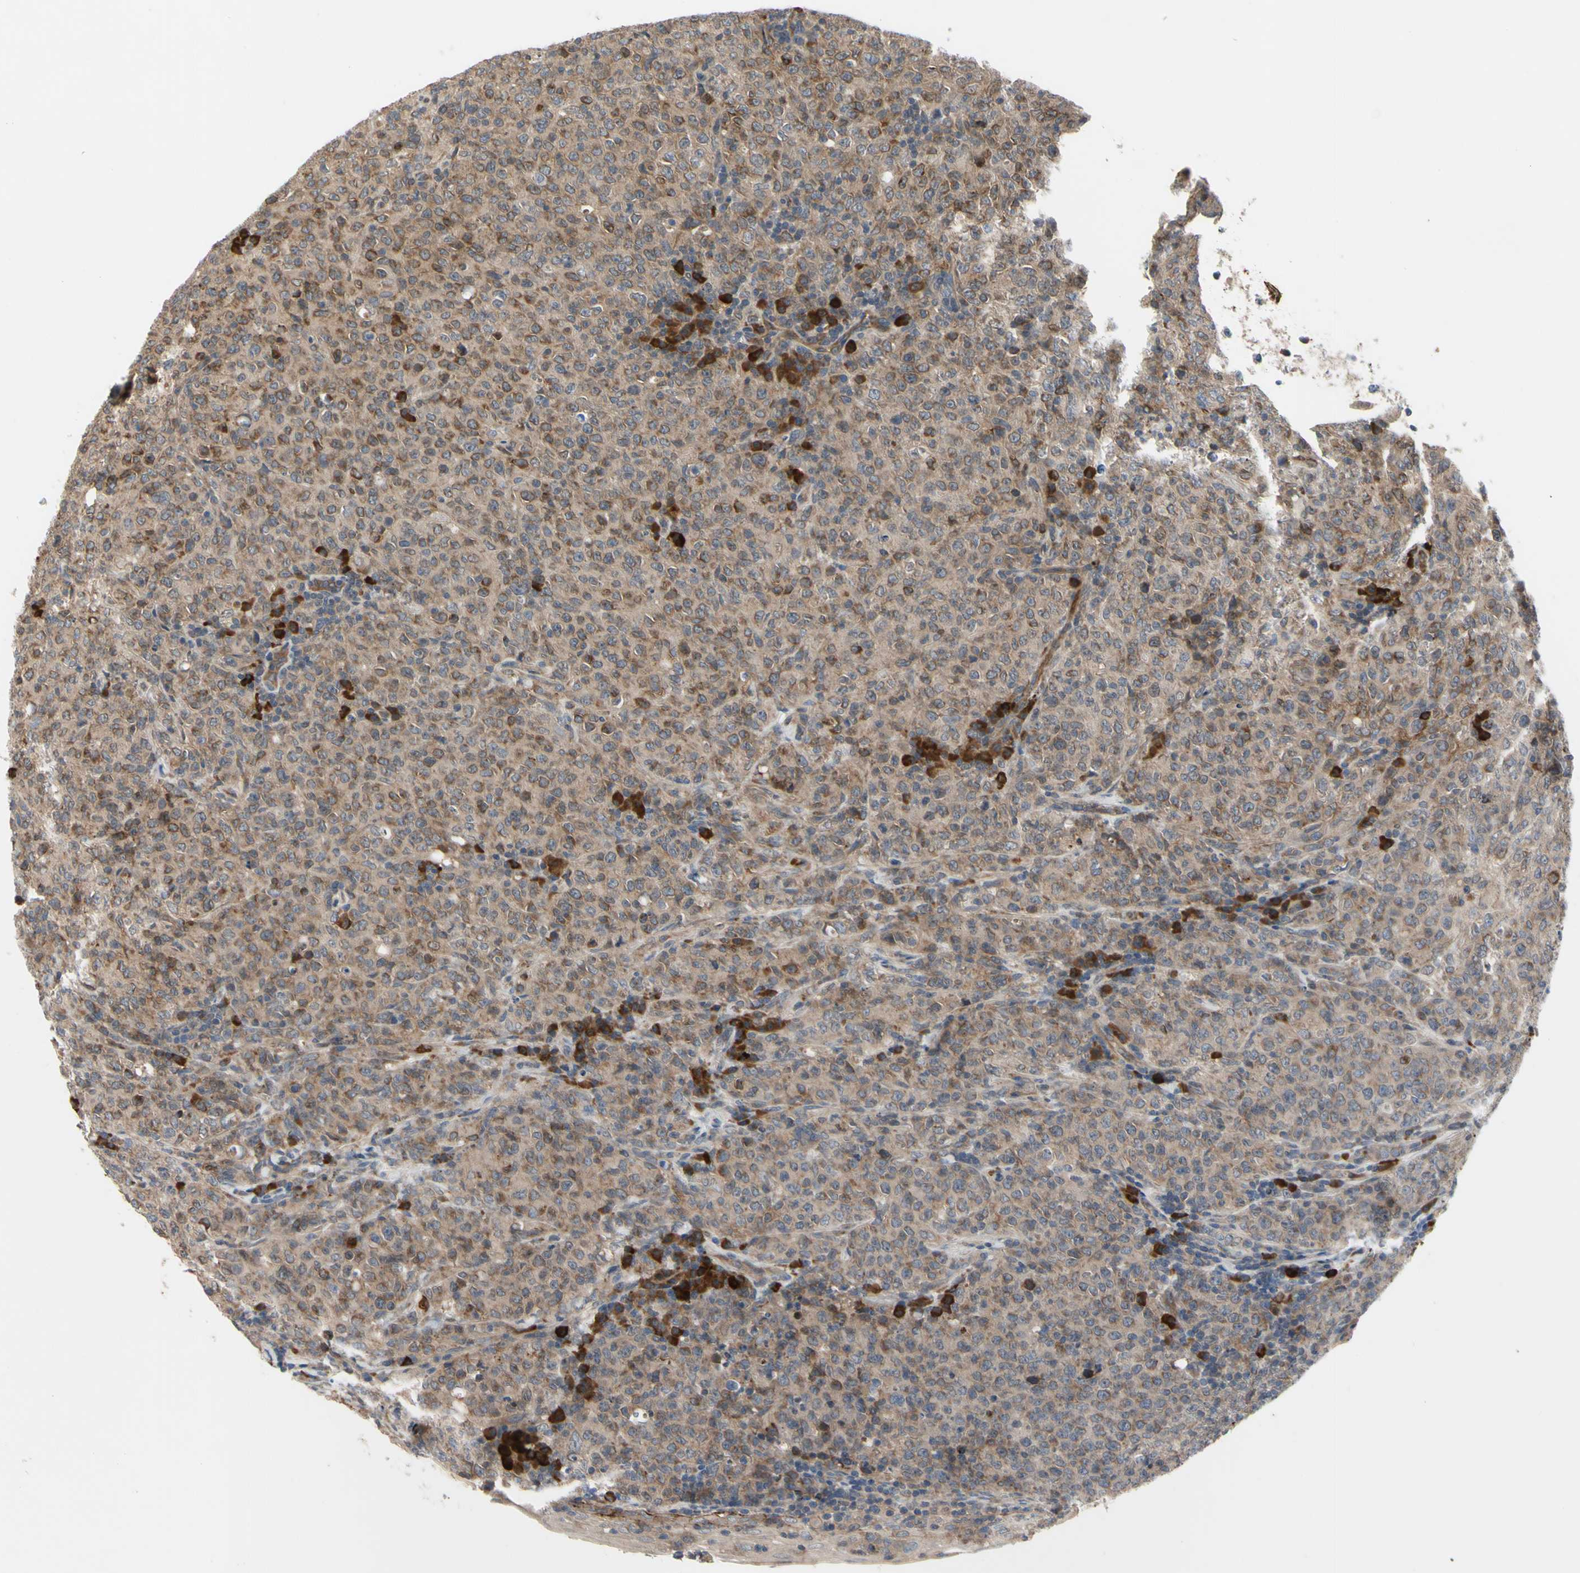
{"staining": {"intensity": "moderate", "quantity": ">75%", "location": "cytoplasmic/membranous"}, "tissue": "lymphoma", "cell_type": "Tumor cells", "image_type": "cancer", "snomed": [{"axis": "morphology", "description": "Malignant lymphoma, non-Hodgkin's type, High grade"}, {"axis": "topography", "description": "Tonsil"}], "caption": "Human lymphoma stained with a brown dye displays moderate cytoplasmic/membranous positive expression in about >75% of tumor cells.", "gene": "XIAP", "patient": {"sex": "female", "age": 36}}